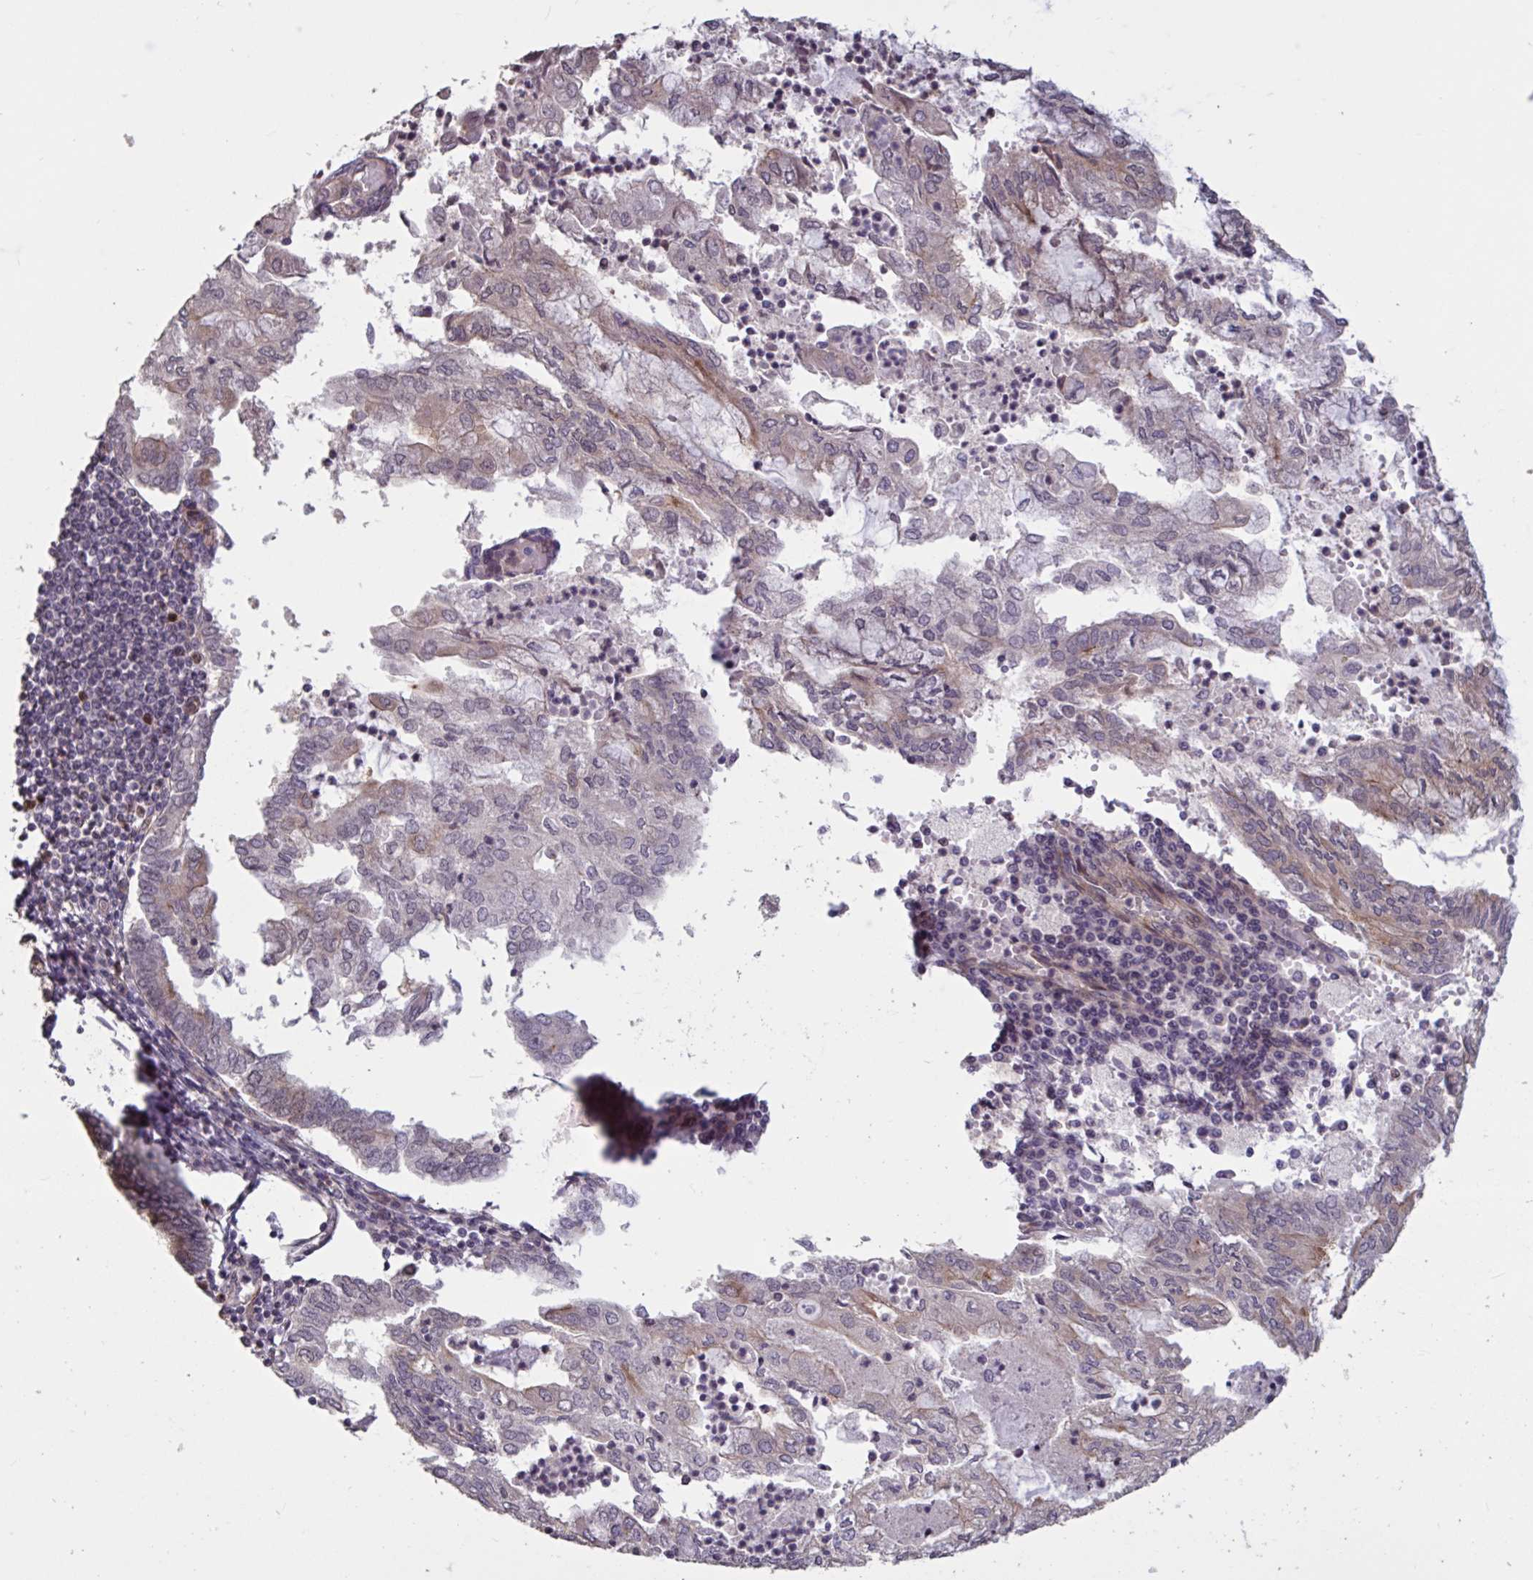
{"staining": {"intensity": "moderate", "quantity": "25%-75%", "location": "cytoplasmic/membranous,nuclear"}, "tissue": "endometrial cancer", "cell_type": "Tumor cells", "image_type": "cancer", "snomed": [{"axis": "morphology", "description": "Adenocarcinoma, NOS"}, {"axis": "topography", "description": "Endometrium"}], "caption": "Human endometrial cancer stained for a protein (brown) displays moderate cytoplasmic/membranous and nuclear positive expression in approximately 25%-75% of tumor cells.", "gene": "IPO5", "patient": {"sex": "female", "age": 75}}